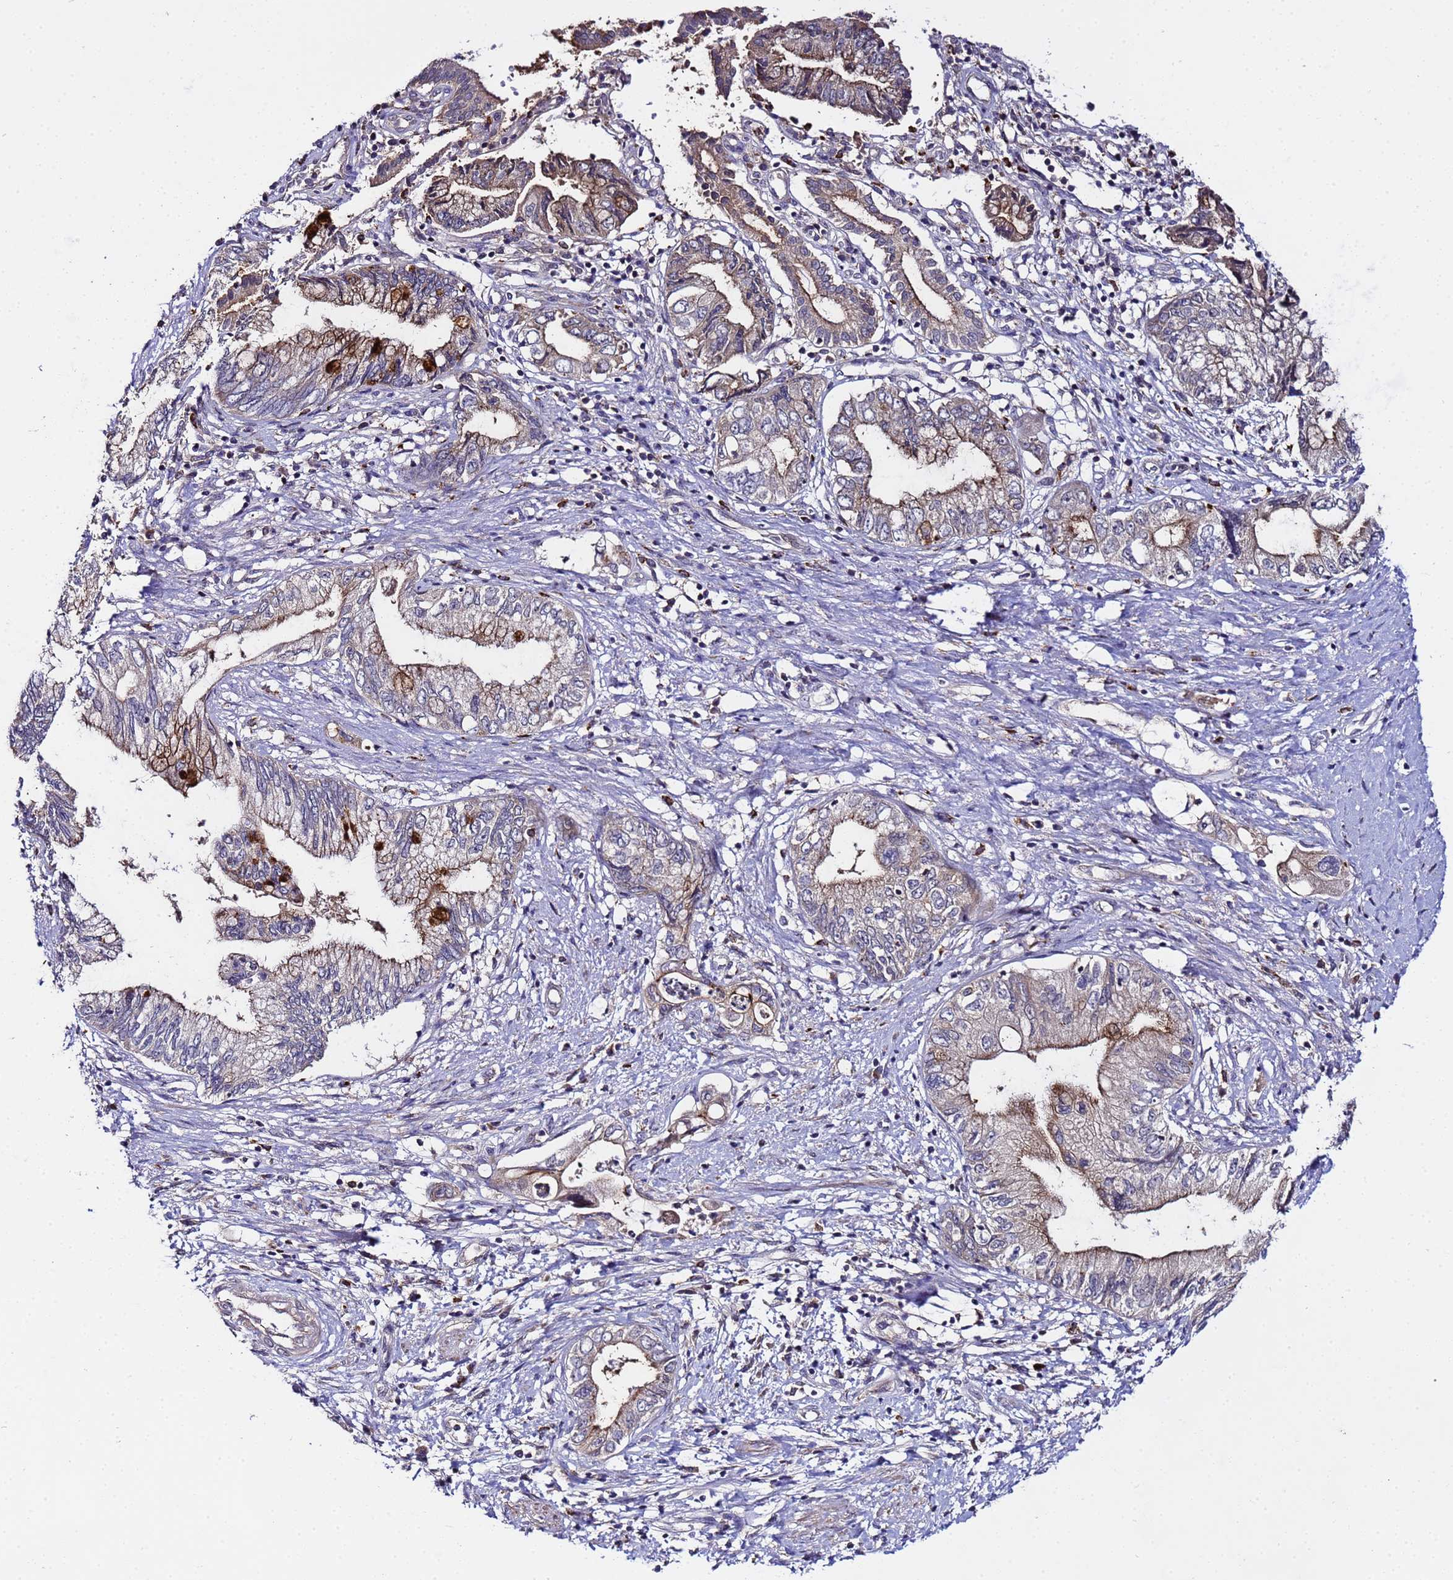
{"staining": {"intensity": "moderate", "quantity": "25%-75%", "location": "cytoplasmic/membranous"}, "tissue": "pancreatic cancer", "cell_type": "Tumor cells", "image_type": "cancer", "snomed": [{"axis": "morphology", "description": "Adenocarcinoma, NOS"}, {"axis": "topography", "description": "Pancreas"}], "caption": "Human pancreatic cancer stained with a brown dye reveals moderate cytoplasmic/membranous positive expression in about 25%-75% of tumor cells.", "gene": "PLXDC2", "patient": {"sex": "female", "age": 73}}